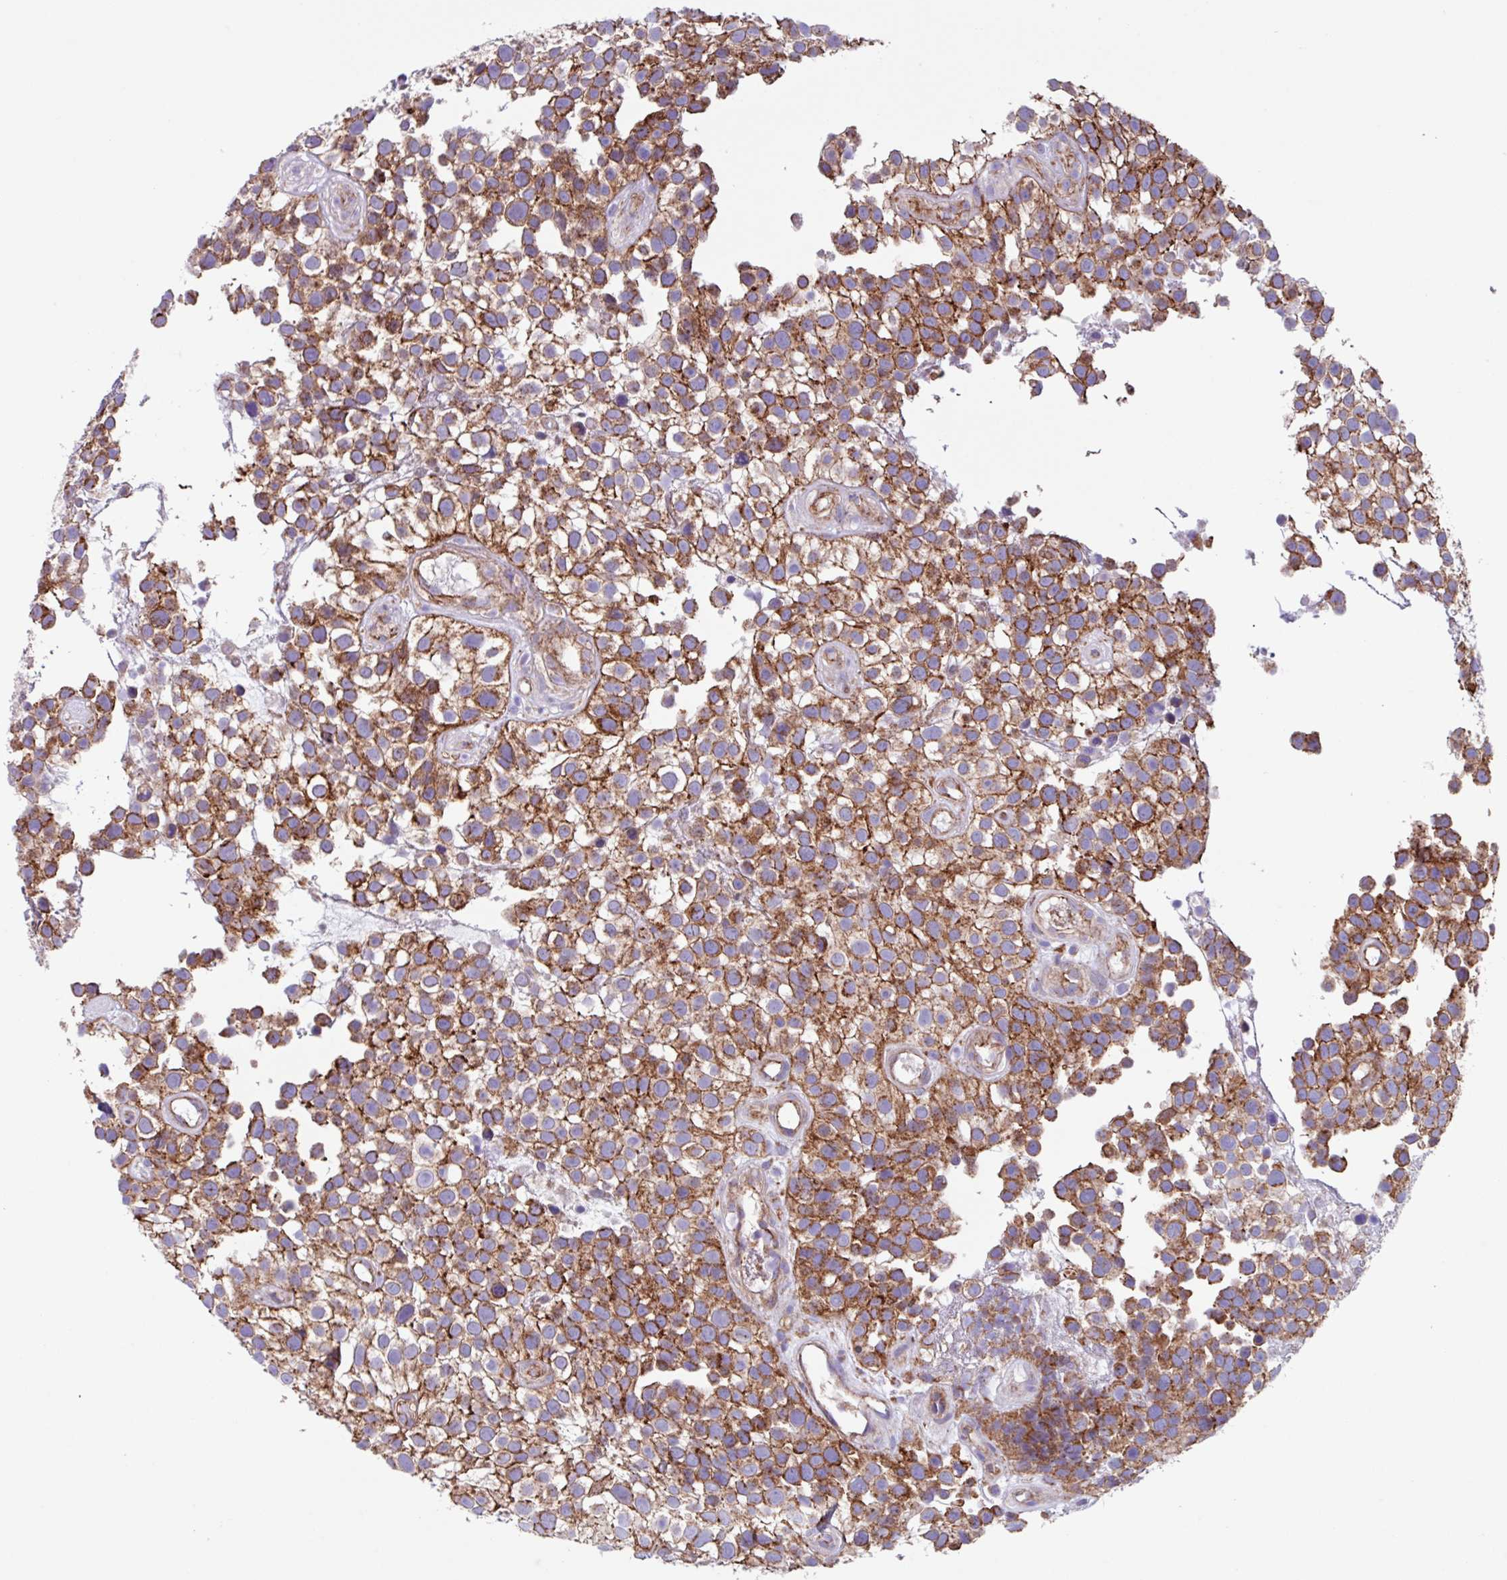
{"staining": {"intensity": "moderate", "quantity": ">75%", "location": "cytoplasmic/membranous"}, "tissue": "urothelial cancer", "cell_type": "Tumor cells", "image_type": "cancer", "snomed": [{"axis": "morphology", "description": "Urothelial carcinoma, High grade"}, {"axis": "topography", "description": "Urinary bladder"}], "caption": "Brown immunohistochemical staining in human high-grade urothelial carcinoma demonstrates moderate cytoplasmic/membranous staining in about >75% of tumor cells.", "gene": "OTULIN", "patient": {"sex": "male", "age": 56}}